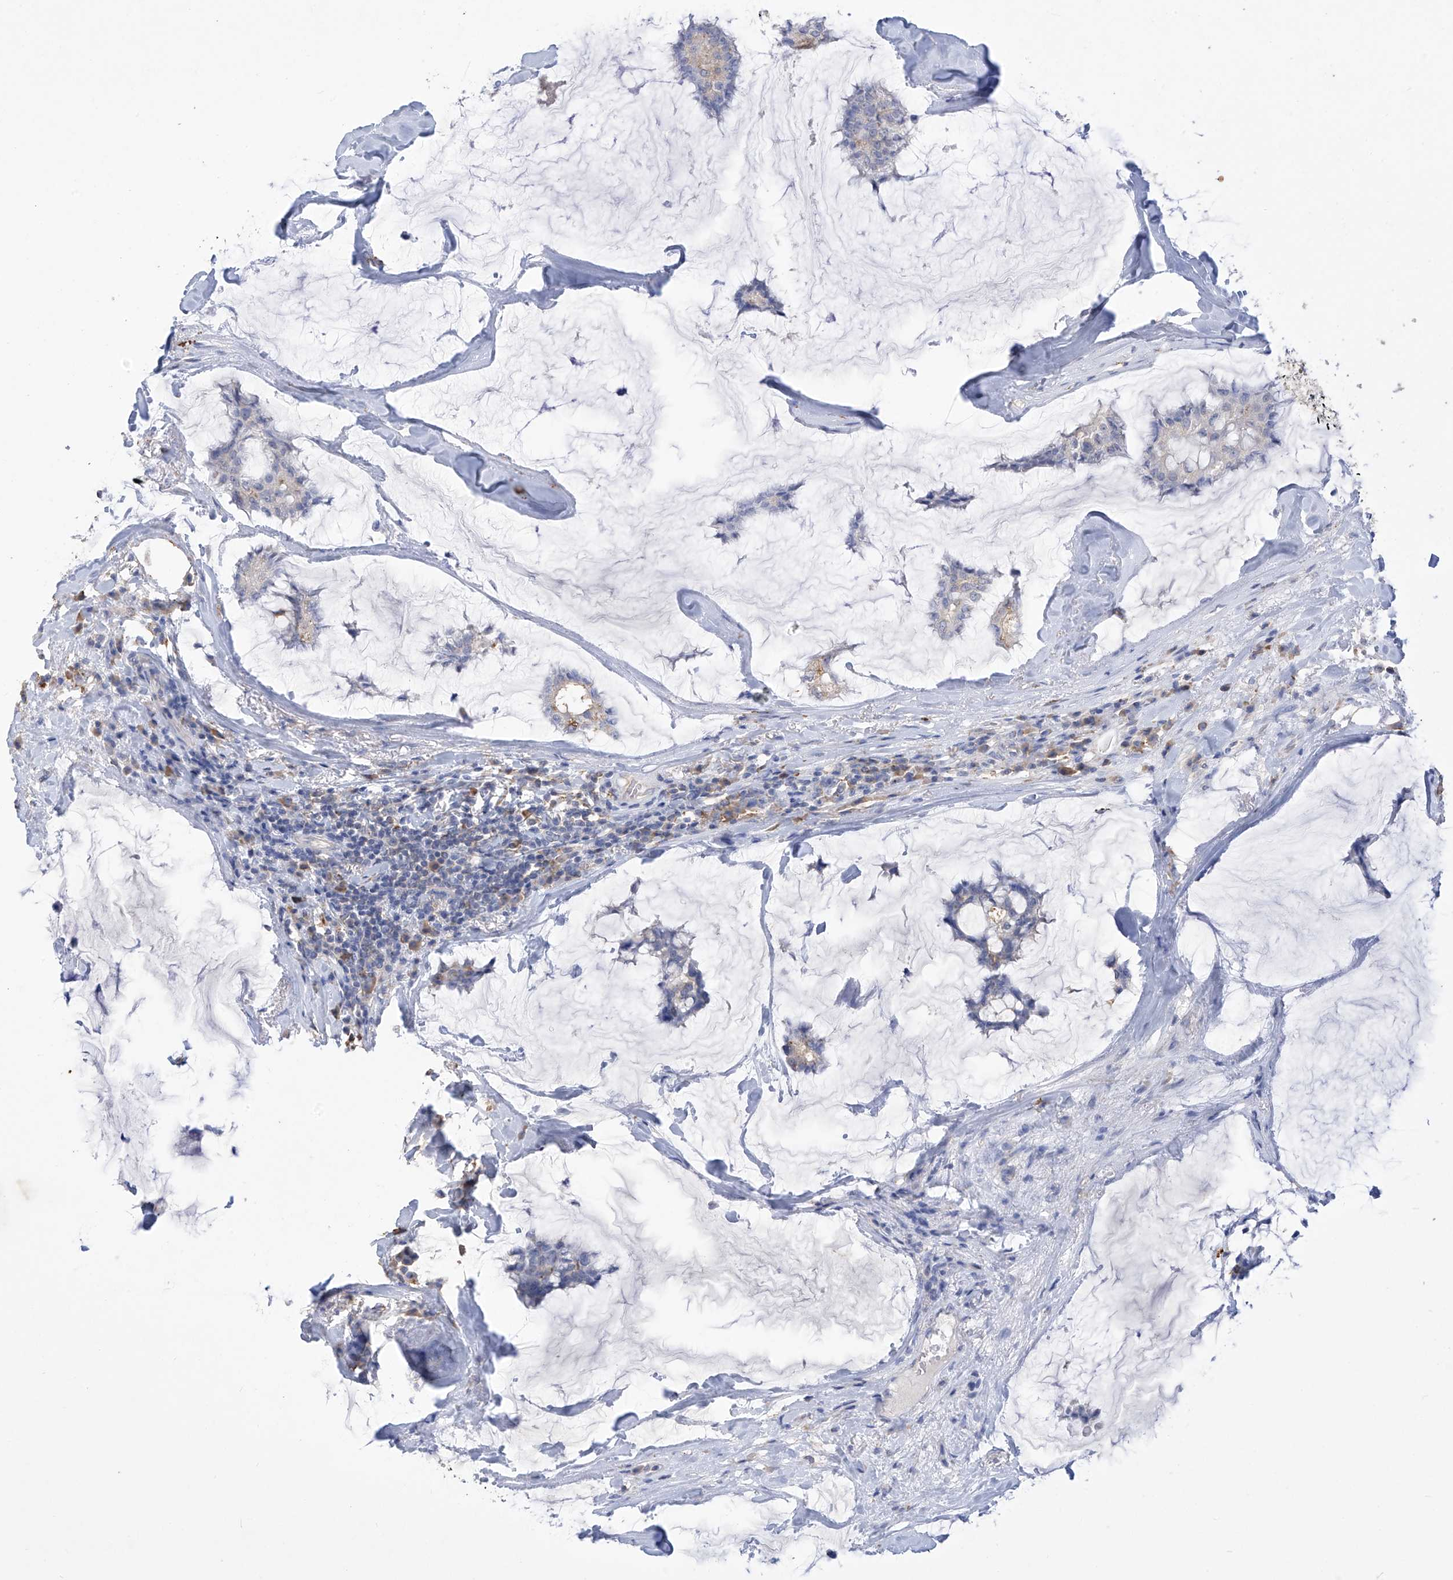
{"staining": {"intensity": "negative", "quantity": "none", "location": "none"}, "tissue": "breast cancer", "cell_type": "Tumor cells", "image_type": "cancer", "snomed": [{"axis": "morphology", "description": "Duct carcinoma"}, {"axis": "topography", "description": "Breast"}], "caption": "DAB immunohistochemical staining of breast cancer reveals no significant positivity in tumor cells.", "gene": "OGT", "patient": {"sex": "female", "age": 93}}